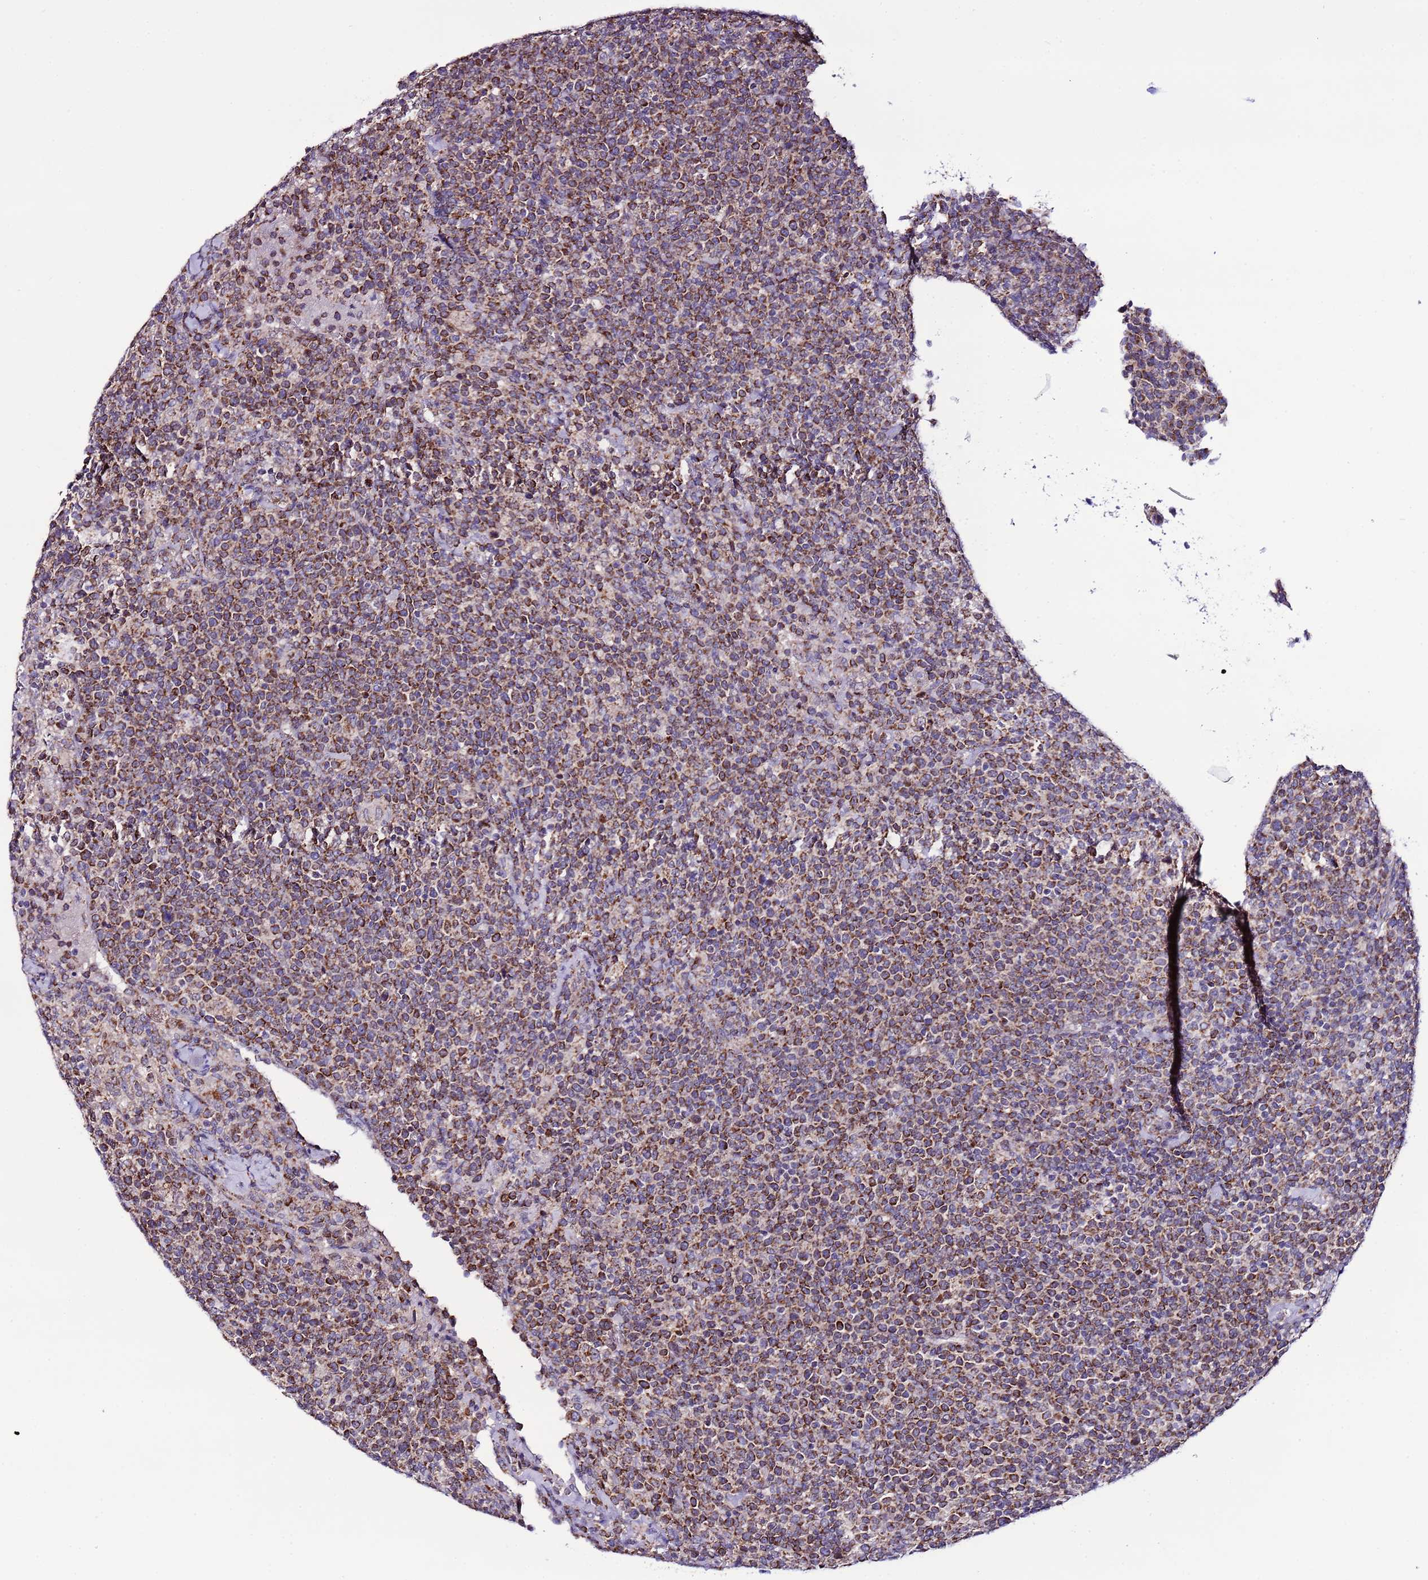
{"staining": {"intensity": "moderate", "quantity": ">75%", "location": "cytoplasmic/membranous"}, "tissue": "lymphoma", "cell_type": "Tumor cells", "image_type": "cancer", "snomed": [{"axis": "morphology", "description": "Malignant lymphoma, non-Hodgkin's type, High grade"}, {"axis": "topography", "description": "Lymph node"}], "caption": "Protein staining demonstrates moderate cytoplasmic/membranous staining in about >75% of tumor cells in lymphoma. (IHC, brightfield microscopy, high magnification).", "gene": "UEVLD", "patient": {"sex": "male", "age": 61}}